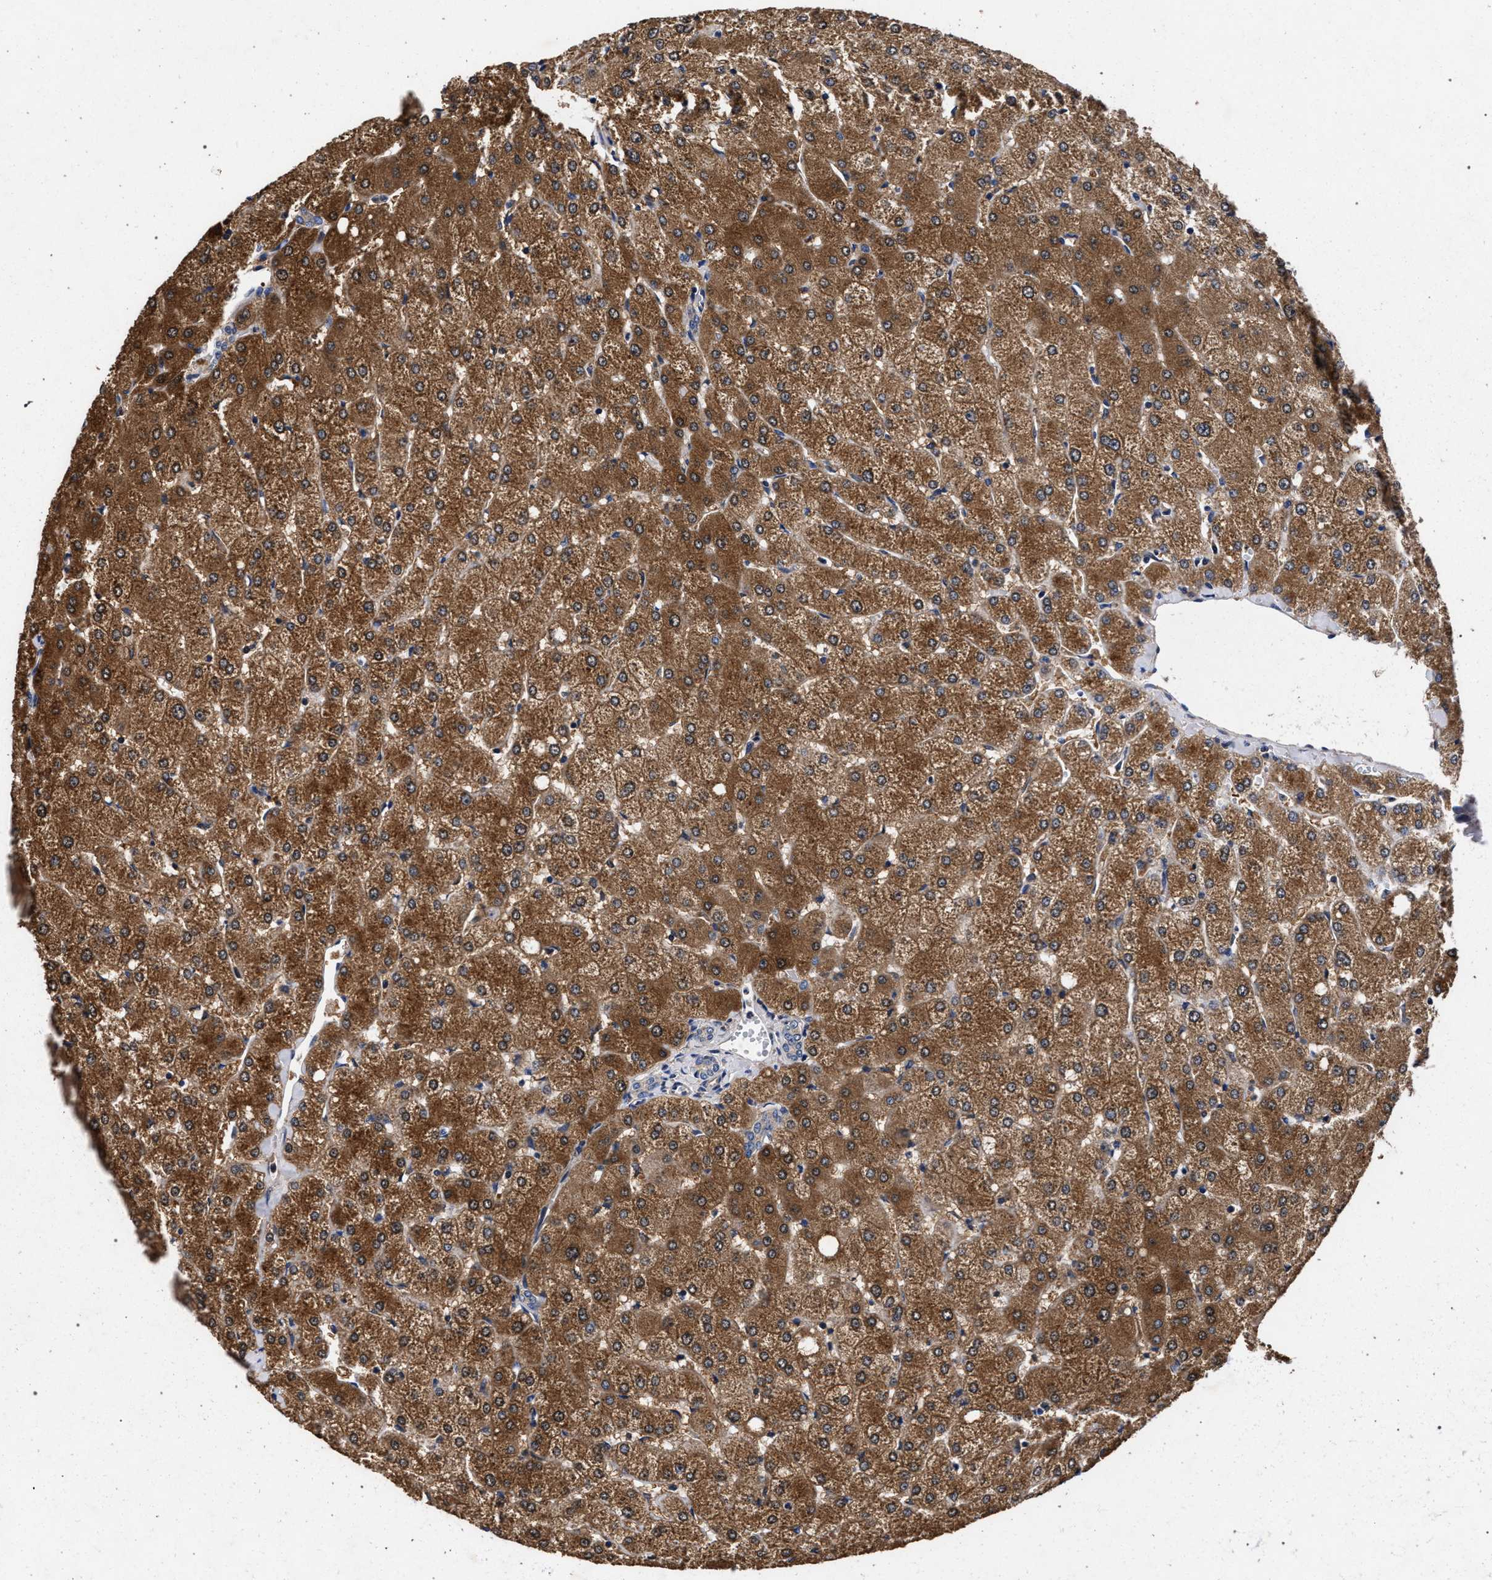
{"staining": {"intensity": "weak", "quantity": "<25%", "location": "cytoplasmic/membranous"}, "tissue": "liver", "cell_type": "Cholangiocytes", "image_type": "normal", "snomed": [{"axis": "morphology", "description": "Normal tissue, NOS"}, {"axis": "topography", "description": "Liver"}], "caption": "Immunohistochemistry (IHC) image of benign liver stained for a protein (brown), which reveals no staining in cholangiocytes.", "gene": "CFAP95", "patient": {"sex": "female", "age": 54}}